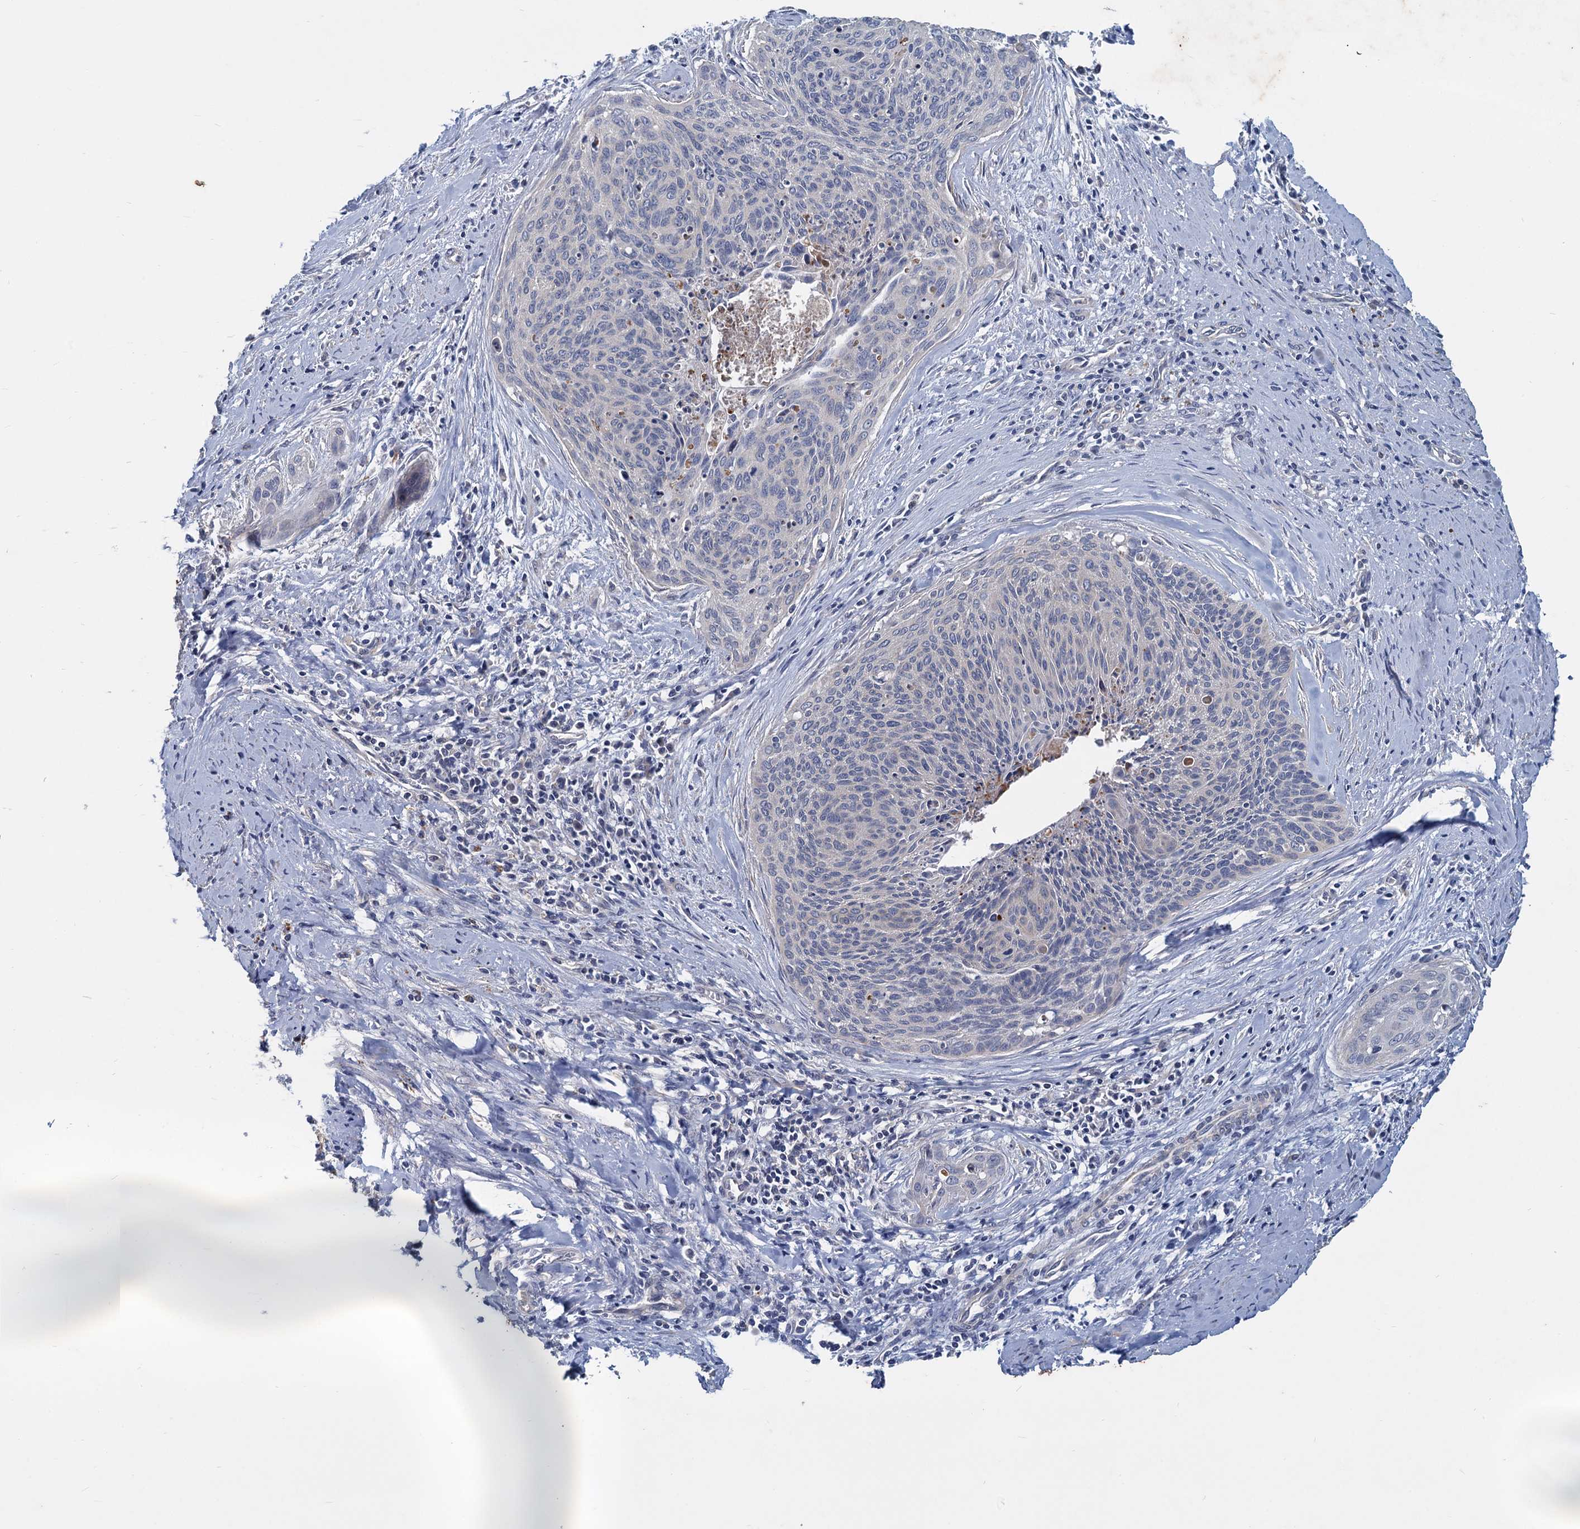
{"staining": {"intensity": "negative", "quantity": "none", "location": "none"}, "tissue": "cervical cancer", "cell_type": "Tumor cells", "image_type": "cancer", "snomed": [{"axis": "morphology", "description": "Squamous cell carcinoma, NOS"}, {"axis": "topography", "description": "Cervix"}], "caption": "Cervical squamous cell carcinoma was stained to show a protein in brown. There is no significant expression in tumor cells.", "gene": "SLC2A7", "patient": {"sex": "female", "age": 55}}